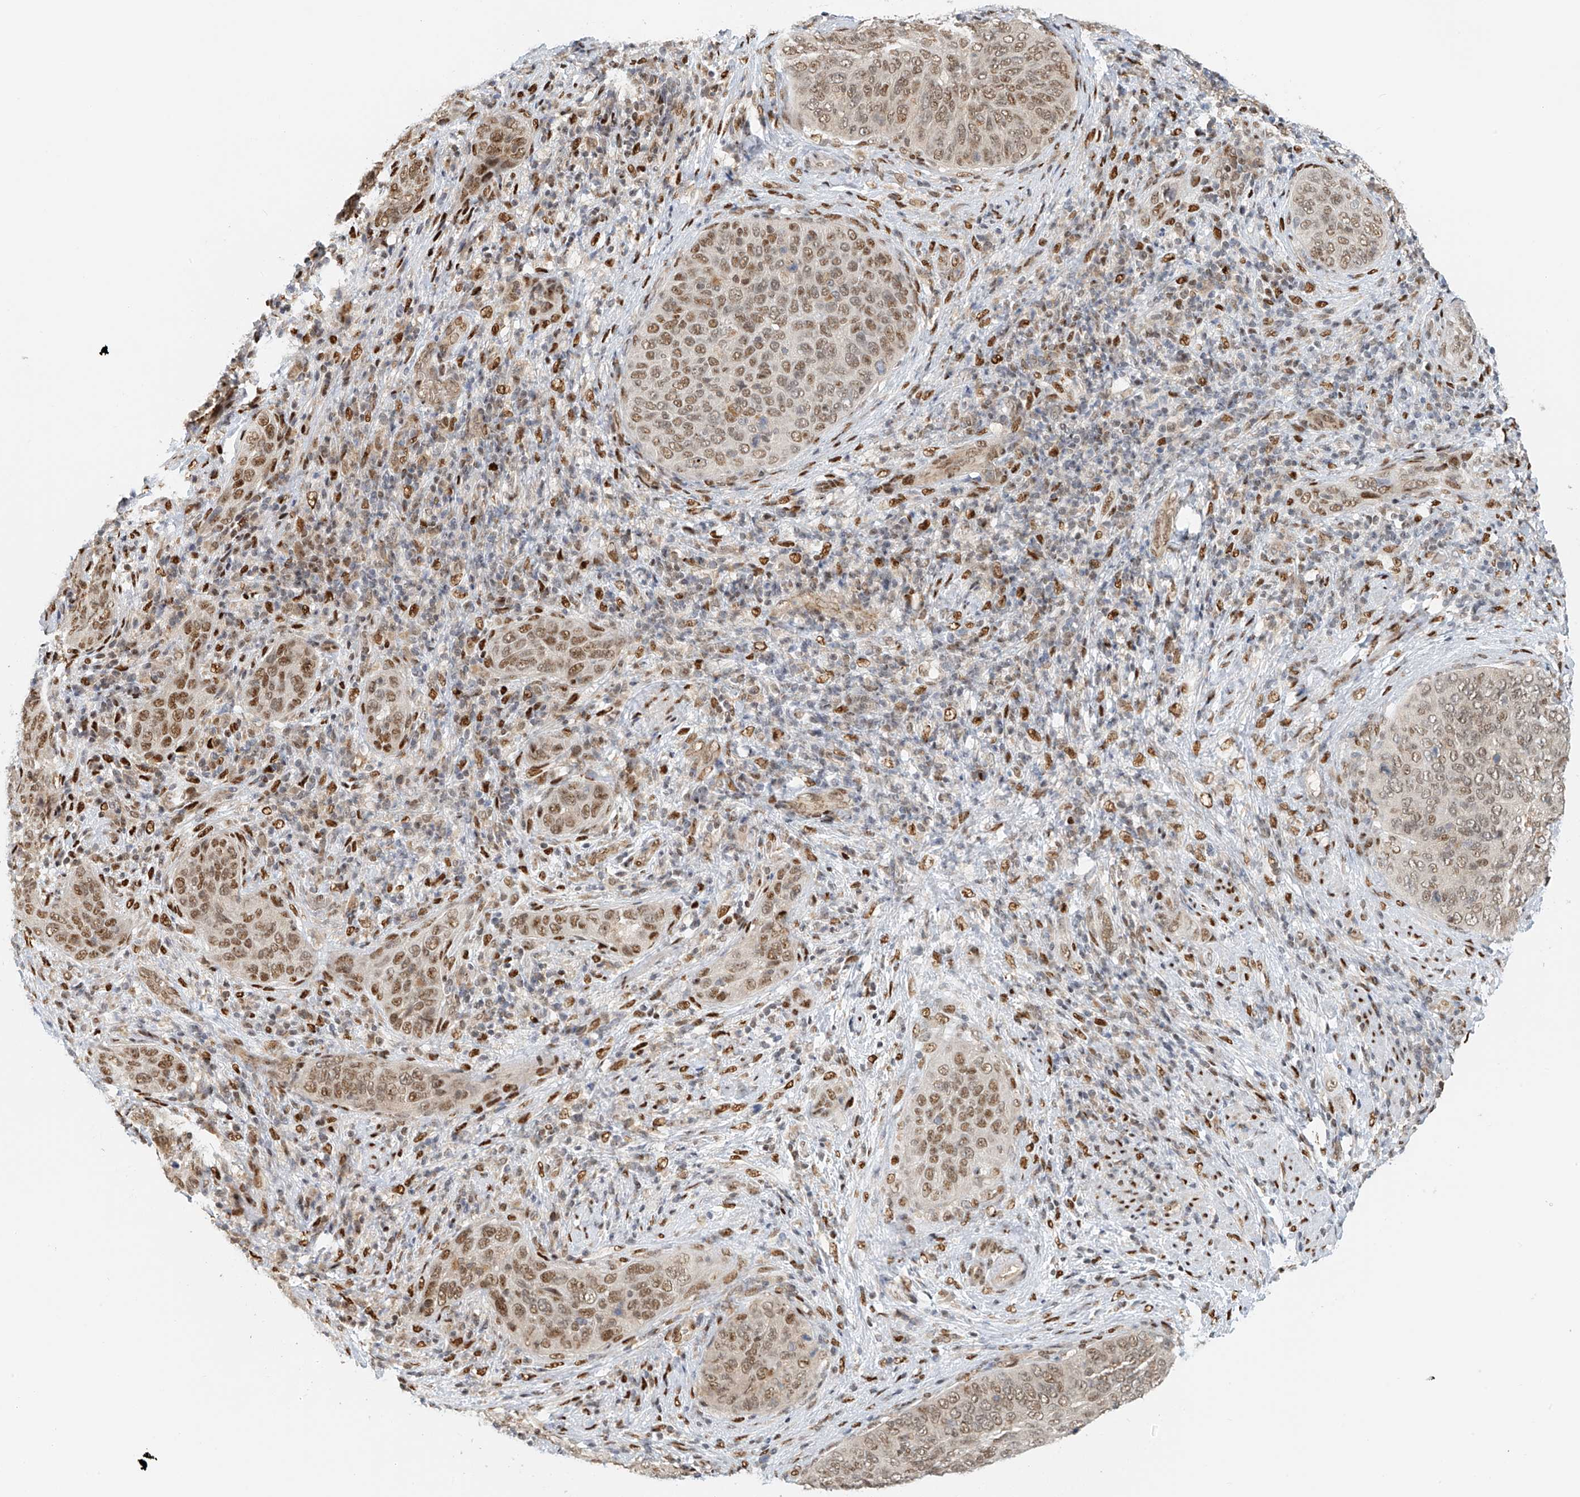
{"staining": {"intensity": "moderate", "quantity": ">75%", "location": "nuclear"}, "tissue": "cervical cancer", "cell_type": "Tumor cells", "image_type": "cancer", "snomed": [{"axis": "morphology", "description": "Squamous cell carcinoma, NOS"}, {"axis": "topography", "description": "Cervix"}], "caption": "A micrograph of human cervical cancer stained for a protein exhibits moderate nuclear brown staining in tumor cells. (Brightfield microscopy of DAB IHC at high magnification).", "gene": "ZNF514", "patient": {"sex": "female", "age": 60}}